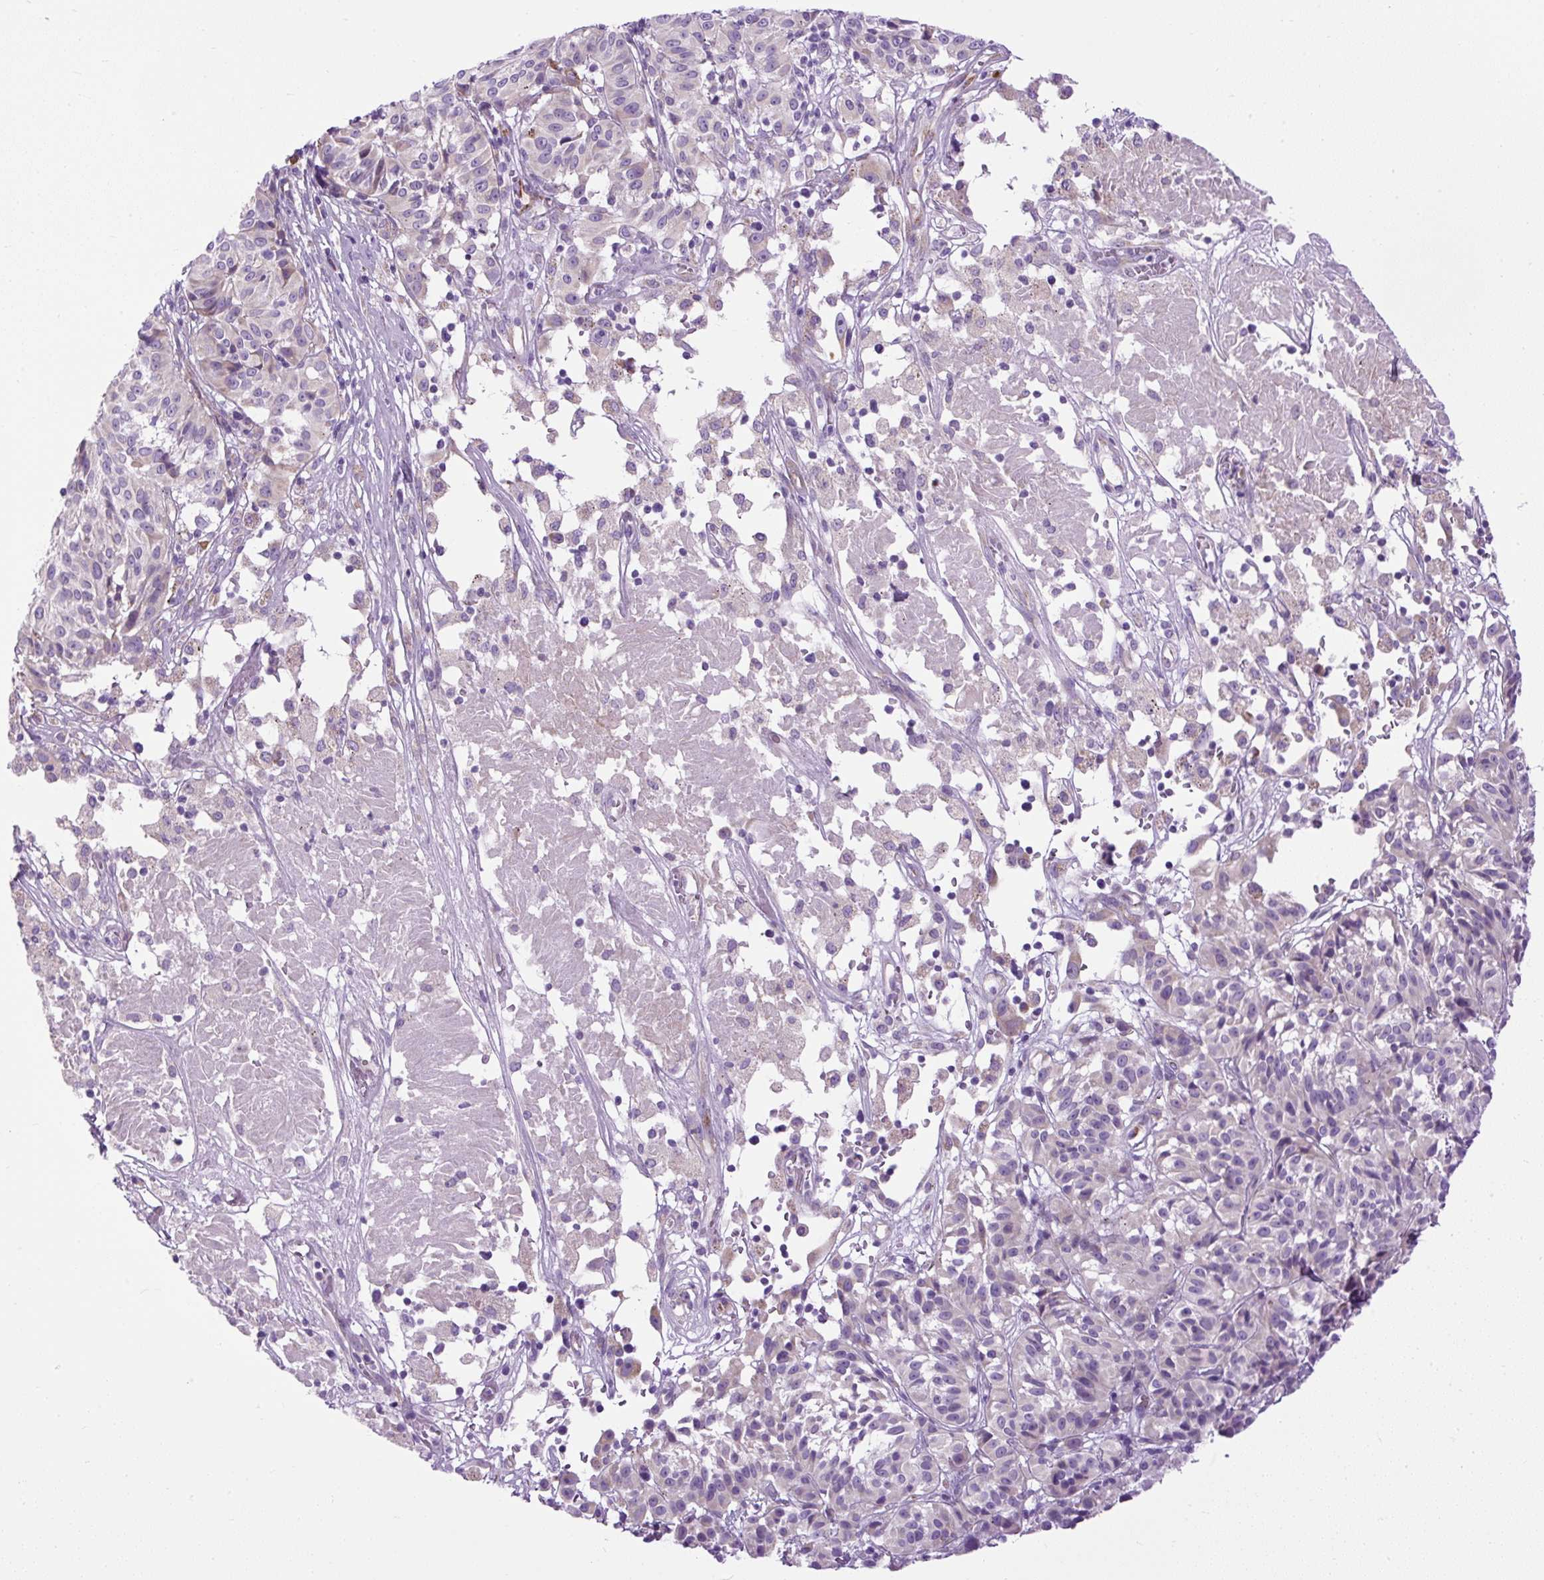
{"staining": {"intensity": "negative", "quantity": "none", "location": "none"}, "tissue": "melanoma", "cell_type": "Tumor cells", "image_type": "cancer", "snomed": [{"axis": "morphology", "description": "Malignant melanoma, NOS"}, {"axis": "topography", "description": "Skin"}], "caption": "DAB immunohistochemical staining of melanoma displays no significant staining in tumor cells.", "gene": "SYBU", "patient": {"sex": "female", "age": 72}}